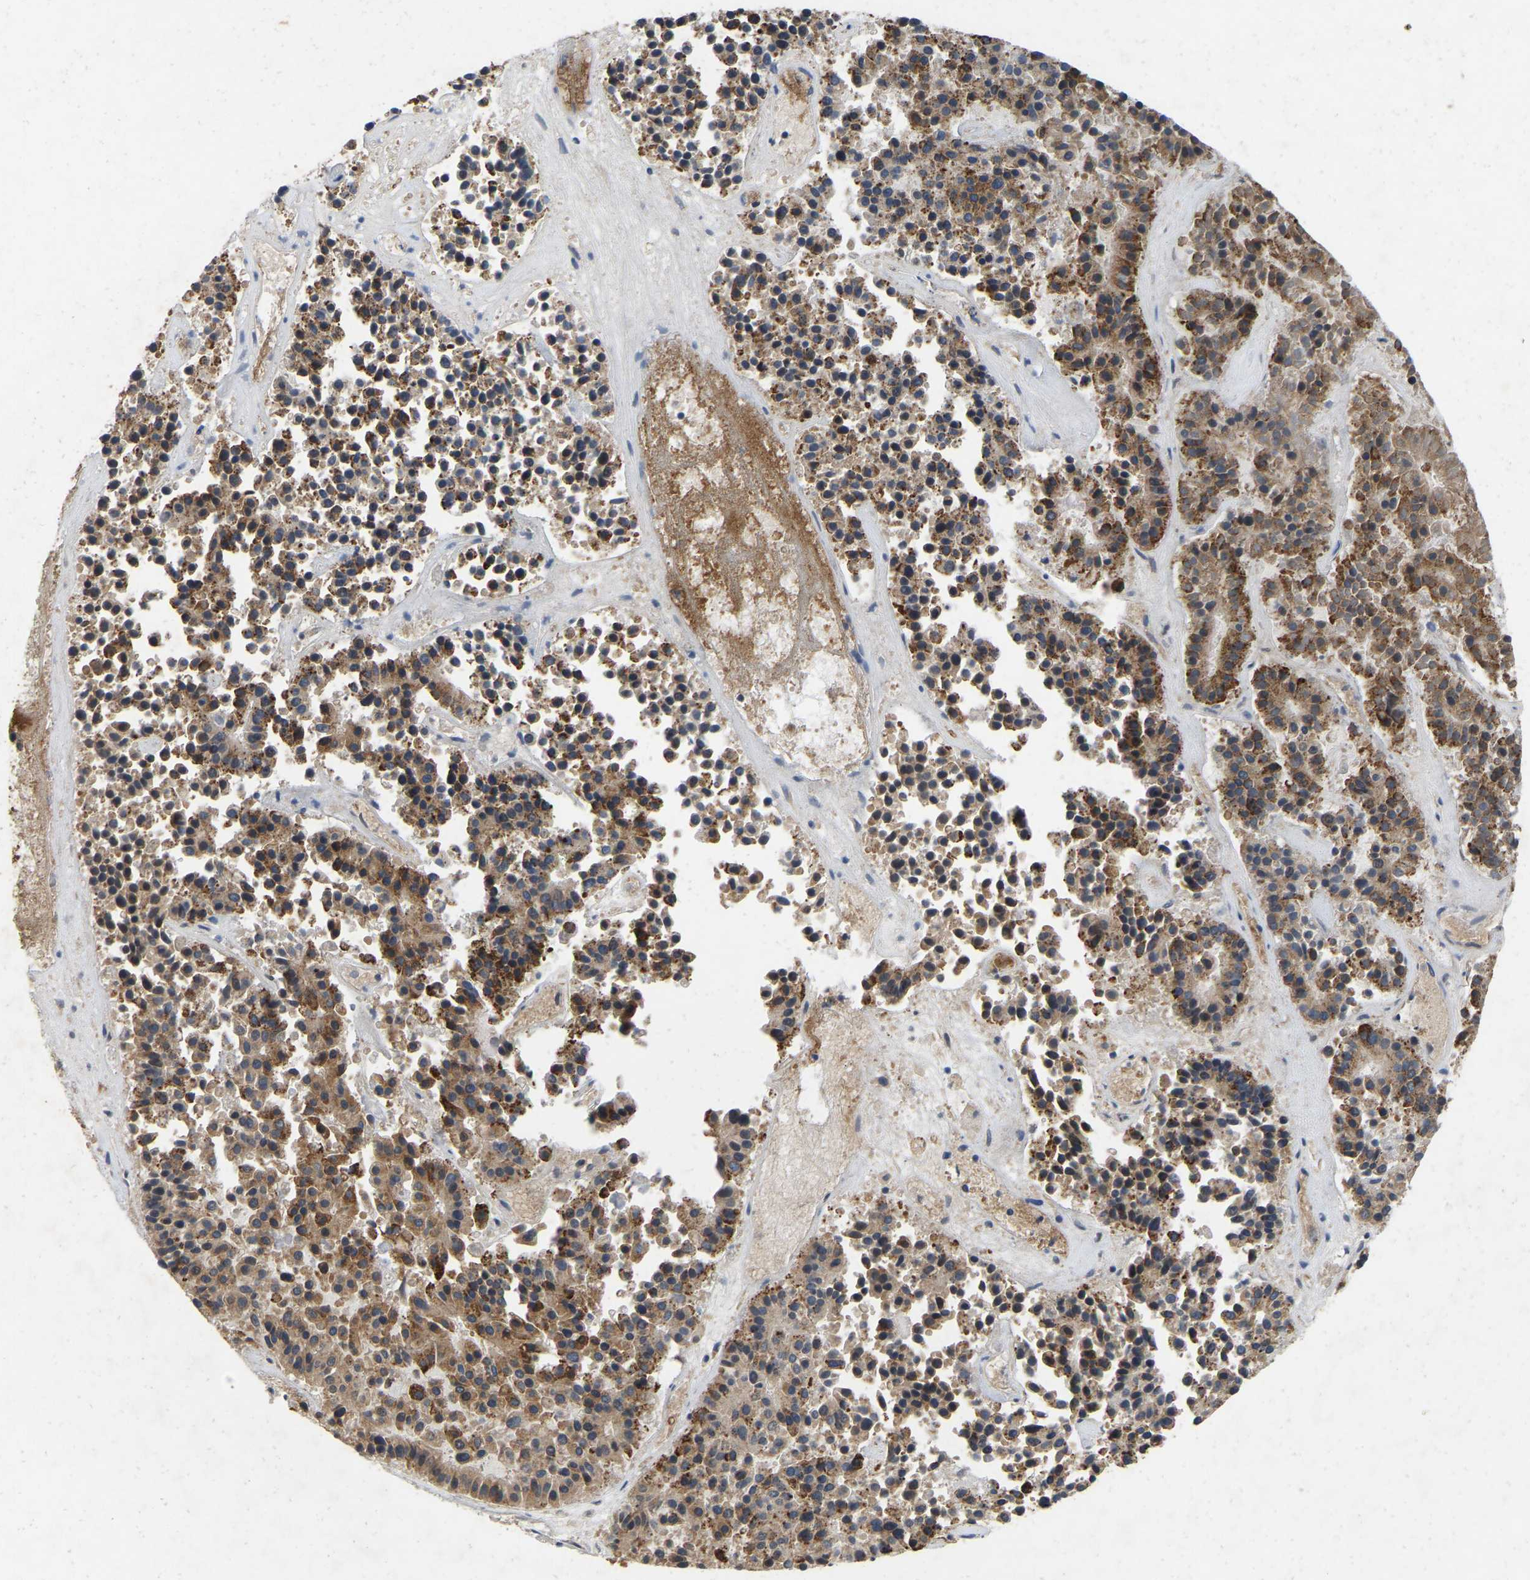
{"staining": {"intensity": "moderate", "quantity": ">75%", "location": "cytoplasmic/membranous"}, "tissue": "pancreatic cancer", "cell_type": "Tumor cells", "image_type": "cancer", "snomed": [{"axis": "morphology", "description": "Adenocarcinoma, NOS"}, {"axis": "topography", "description": "Pancreas"}], "caption": "This is a micrograph of IHC staining of adenocarcinoma (pancreatic), which shows moderate staining in the cytoplasmic/membranous of tumor cells.", "gene": "RHEB", "patient": {"sex": "male", "age": 50}}